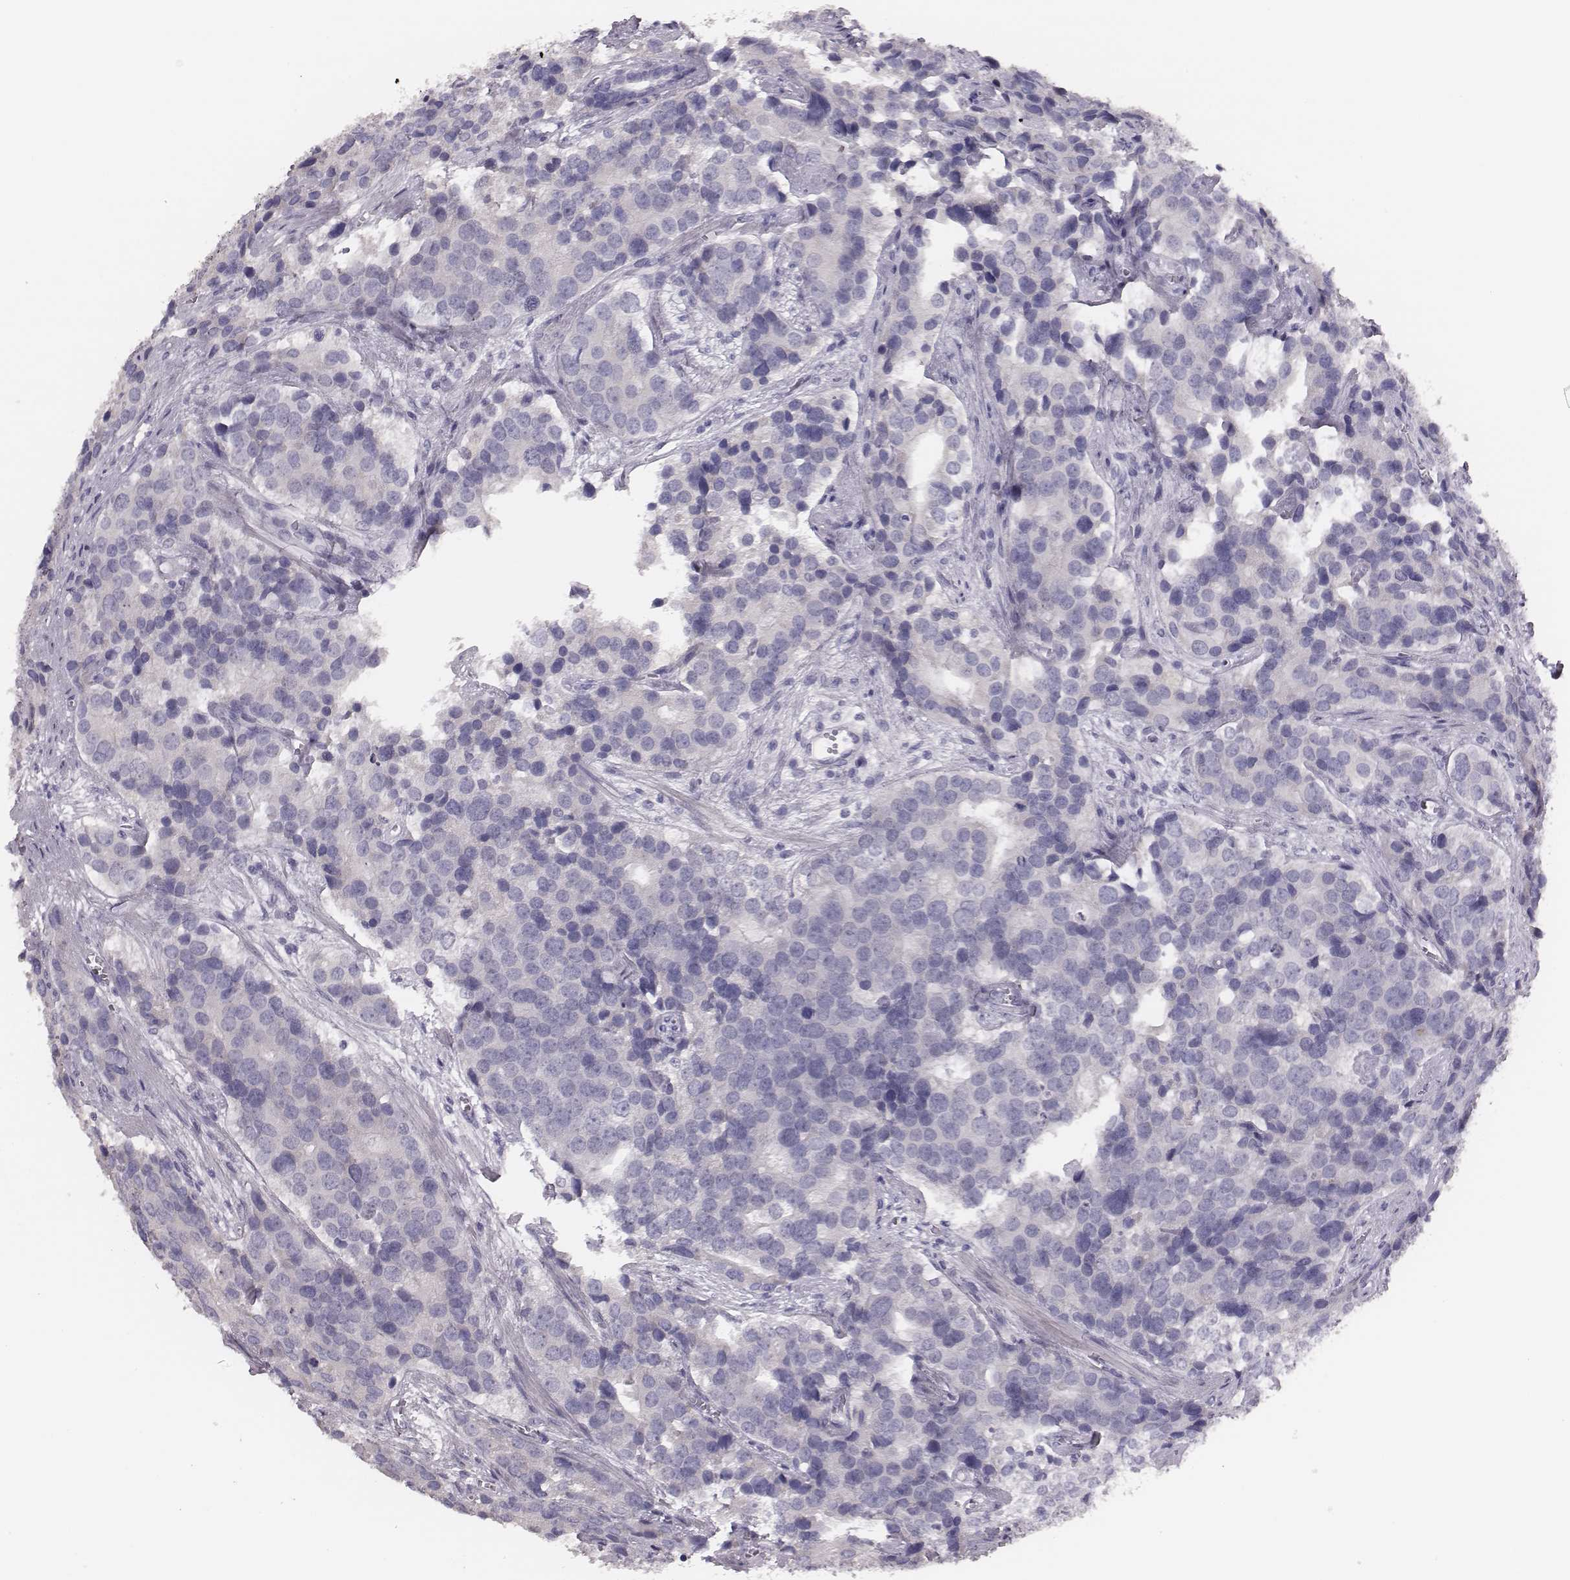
{"staining": {"intensity": "negative", "quantity": "none", "location": "none"}, "tissue": "prostate cancer", "cell_type": "Tumor cells", "image_type": "cancer", "snomed": [{"axis": "morphology", "description": "Adenocarcinoma, NOS"}, {"axis": "topography", "description": "Prostate and seminal vesicle, NOS"}], "caption": "Immunohistochemical staining of prostate cancer exhibits no significant positivity in tumor cells. (Immunohistochemistry, brightfield microscopy, high magnification).", "gene": "ADGRF4", "patient": {"sex": "male", "age": 63}}